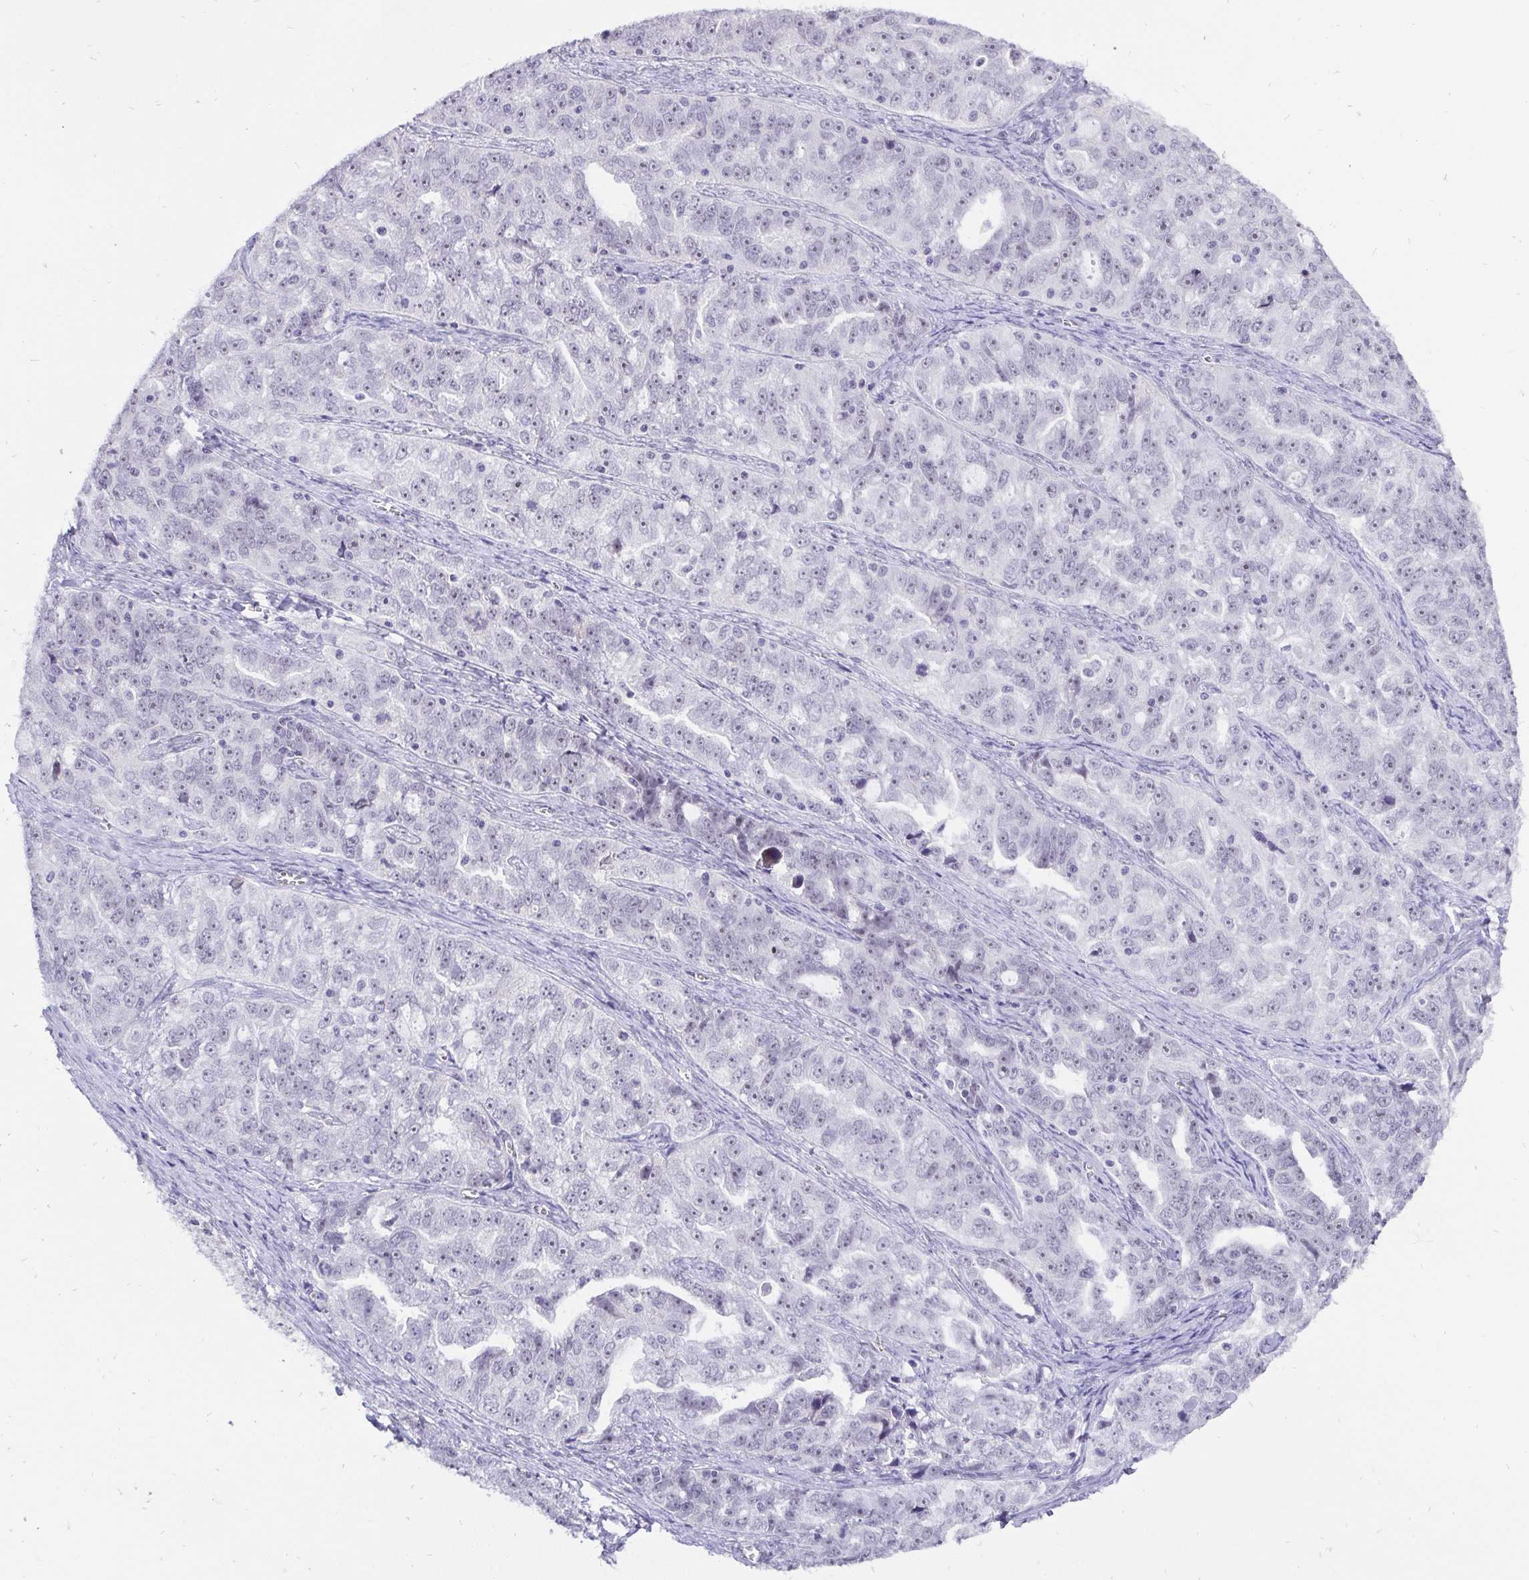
{"staining": {"intensity": "negative", "quantity": "none", "location": "none"}, "tissue": "ovarian cancer", "cell_type": "Tumor cells", "image_type": "cancer", "snomed": [{"axis": "morphology", "description": "Cystadenocarcinoma, serous, NOS"}, {"axis": "topography", "description": "Ovary"}], "caption": "High magnification brightfield microscopy of ovarian cancer stained with DAB (brown) and counterstained with hematoxylin (blue): tumor cells show no significant positivity.", "gene": "ZNF860", "patient": {"sex": "female", "age": 51}}